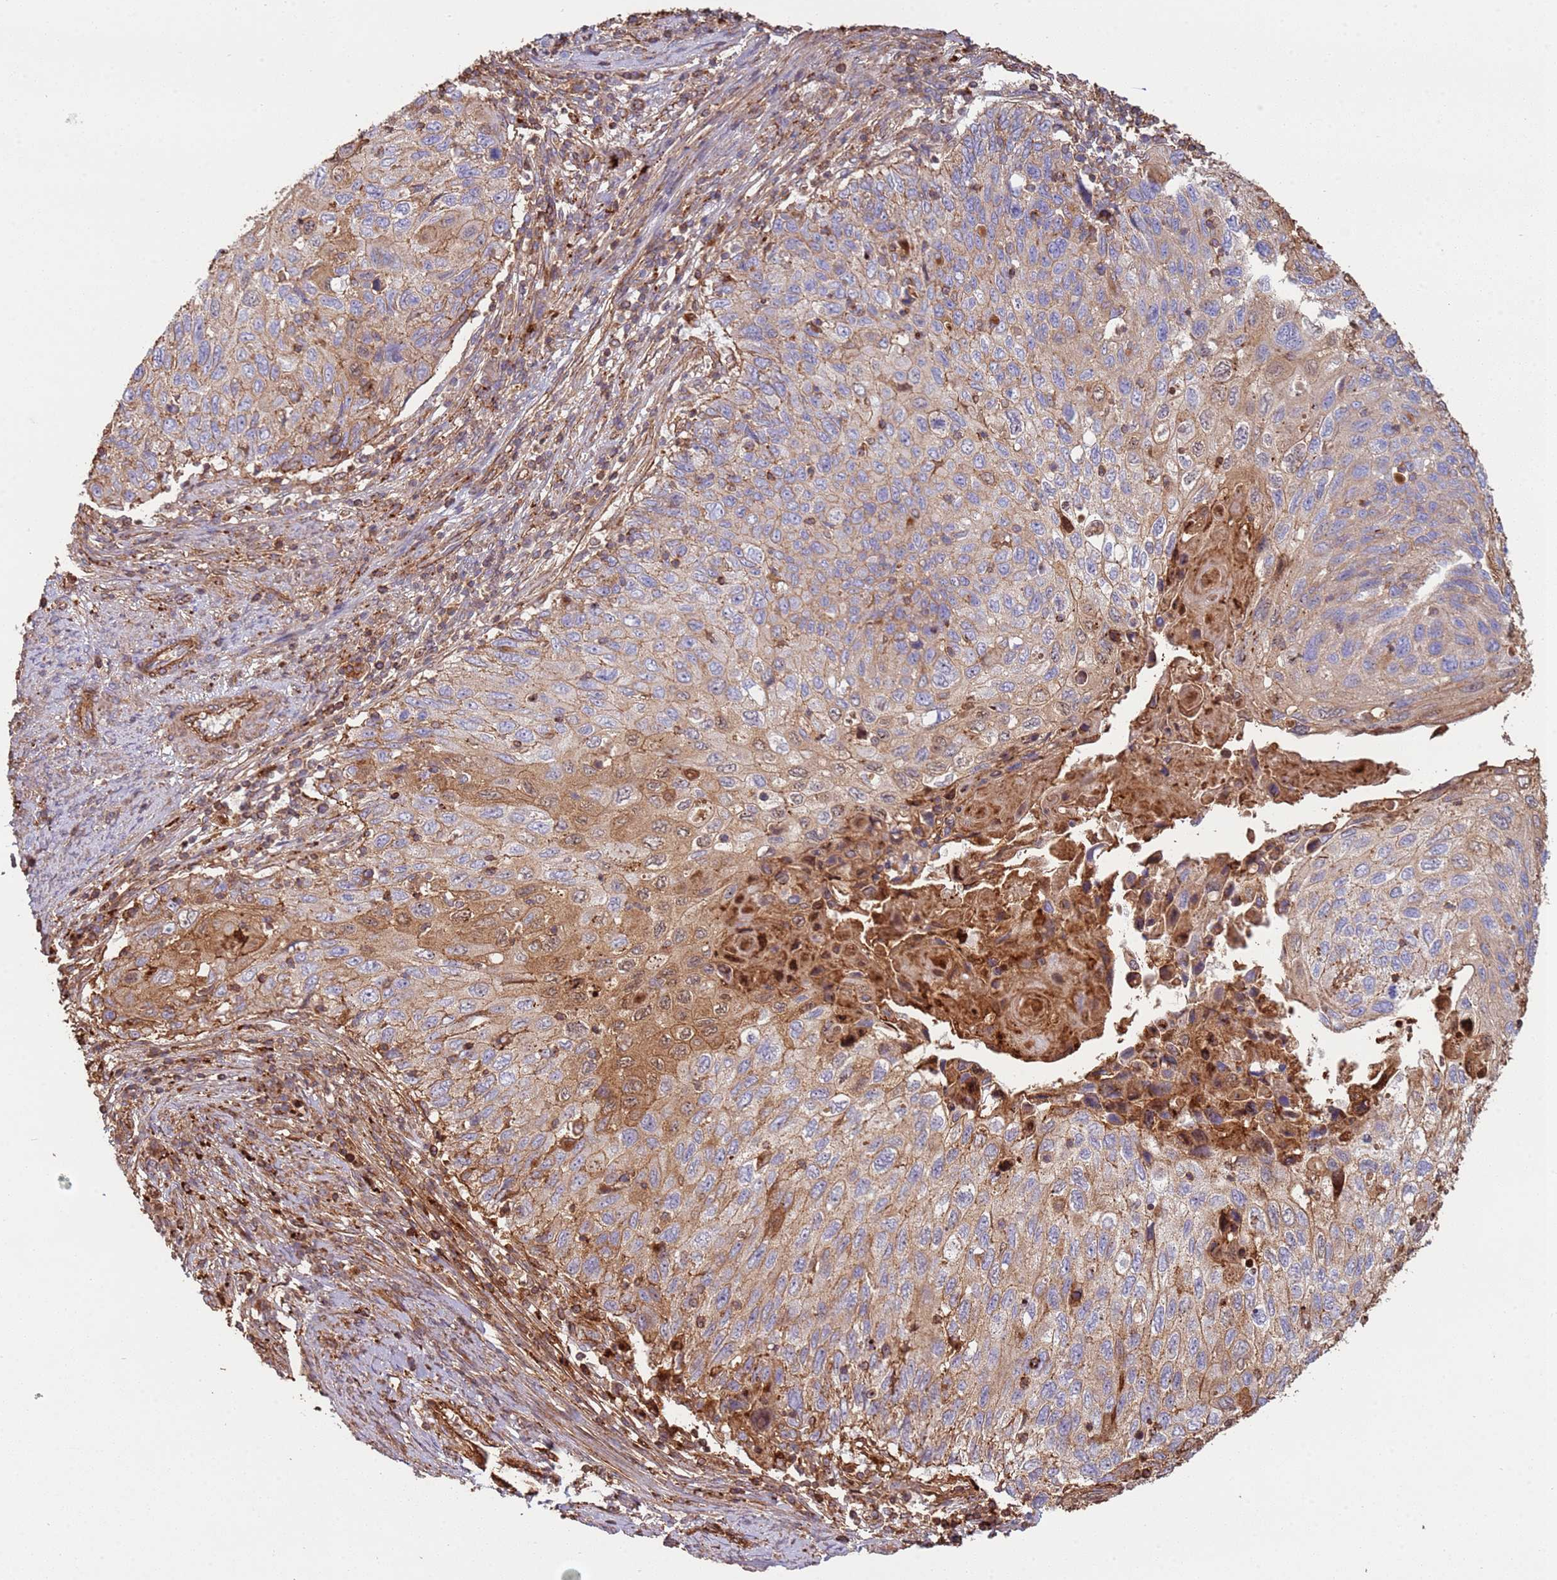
{"staining": {"intensity": "moderate", "quantity": "25%-75%", "location": "cytoplasmic/membranous"}, "tissue": "cervical cancer", "cell_type": "Tumor cells", "image_type": "cancer", "snomed": [{"axis": "morphology", "description": "Squamous cell carcinoma, NOS"}, {"axis": "topography", "description": "Cervix"}], "caption": "DAB (3,3'-diaminobenzidine) immunohistochemical staining of human squamous cell carcinoma (cervical) shows moderate cytoplasmic/membranous protein expression in about 25%-75% of tumor cells. (DAB (3,3'-diaminobenzidine) = brown stain, brightfield microscopy at high magnification).", "gene": "NDUFAF4", "patient": {"sex": "female", "age": 70}}